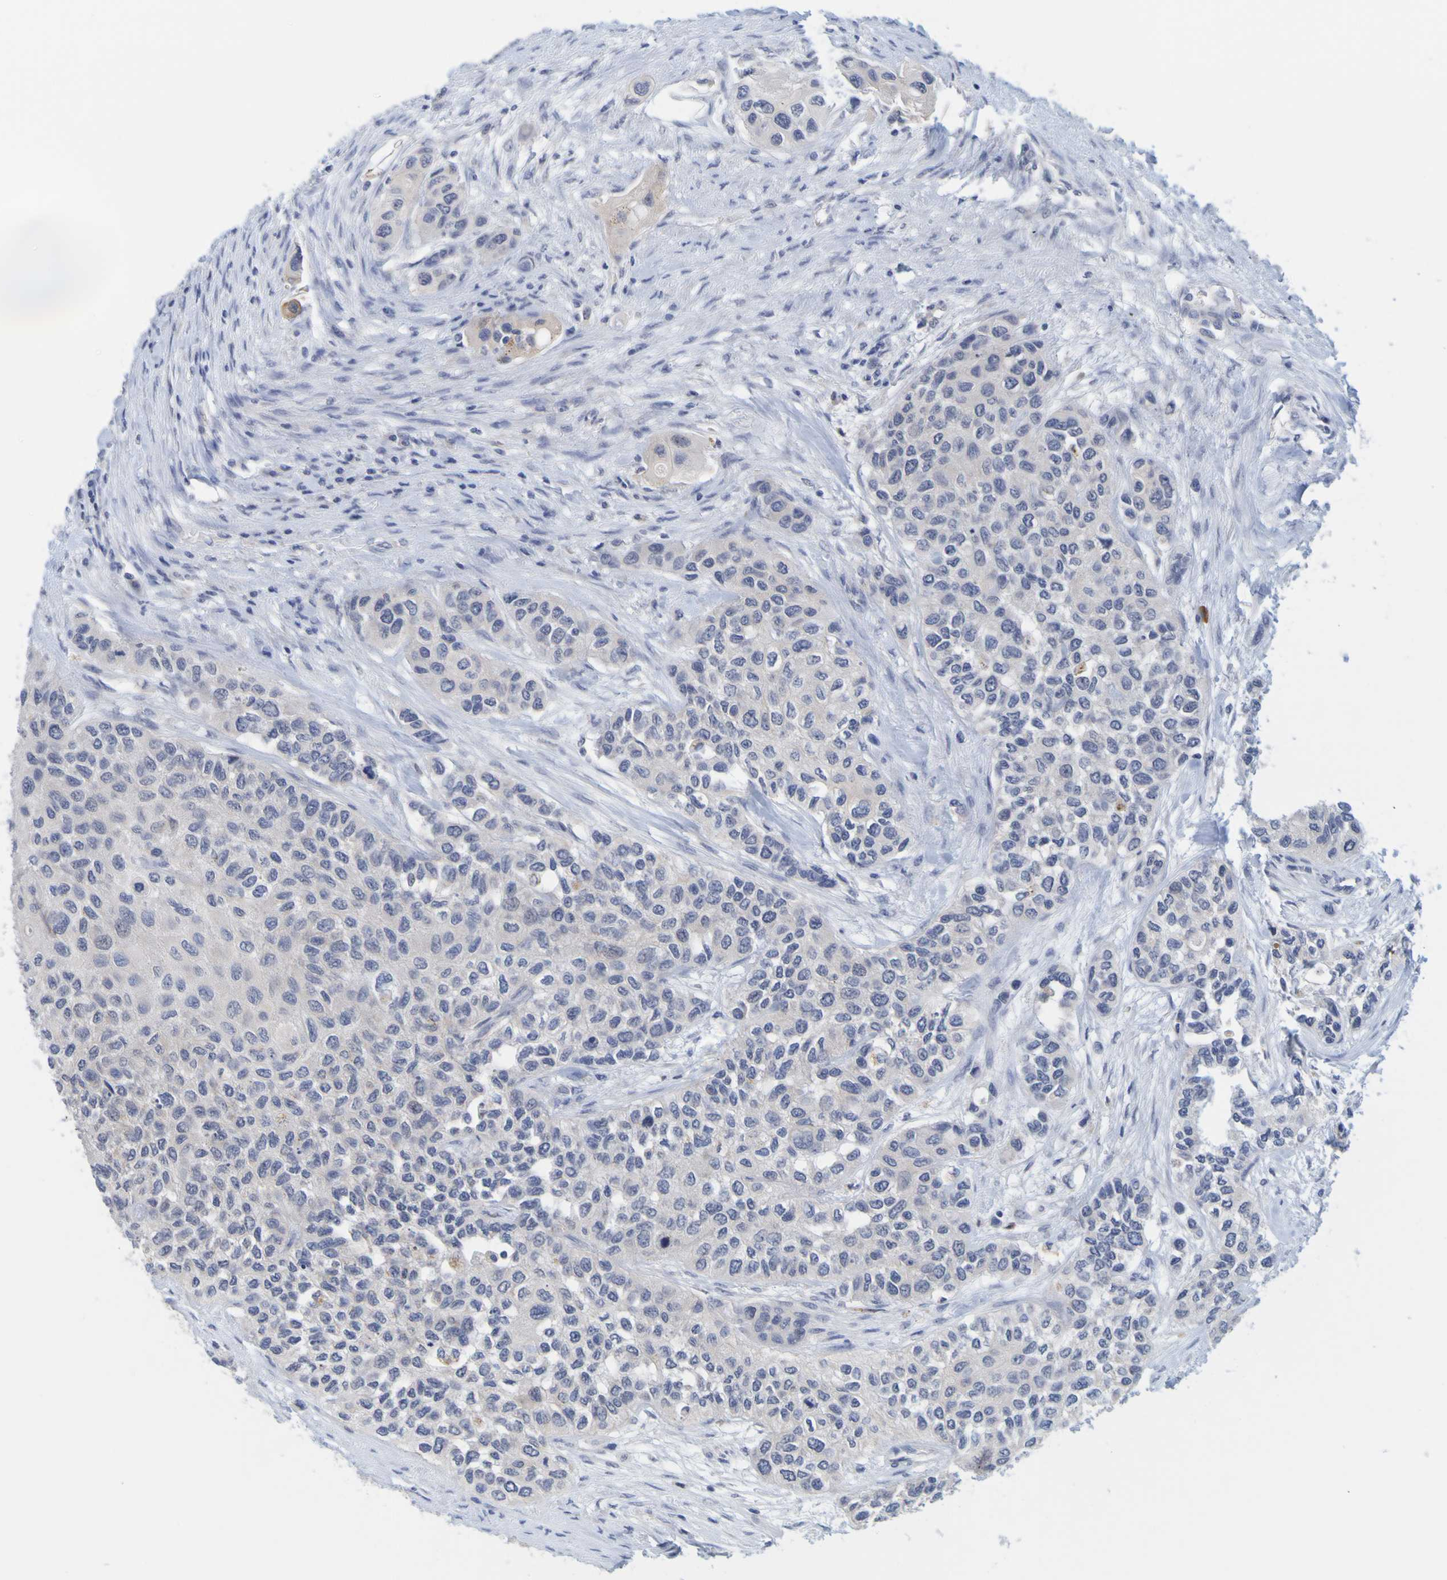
{"staining": {"intensity": "negative", "quantity": "none", "location": "none"}, "tissue": "urothelial cancer", "cell_type": "Tumor cells", "image_type": "cancer", "snomed": [{"axis": "morphology", "description": "Urothelial carcinoma, High grade"}, {"axis": "topography", "description": "Urinary bladder"}], "caption": "Immunohistochemistry of urothelial cancer shows no positivity in tumor cells.", "gene": "ENDOU", "patient": {"sex": "female", "age": 56}}